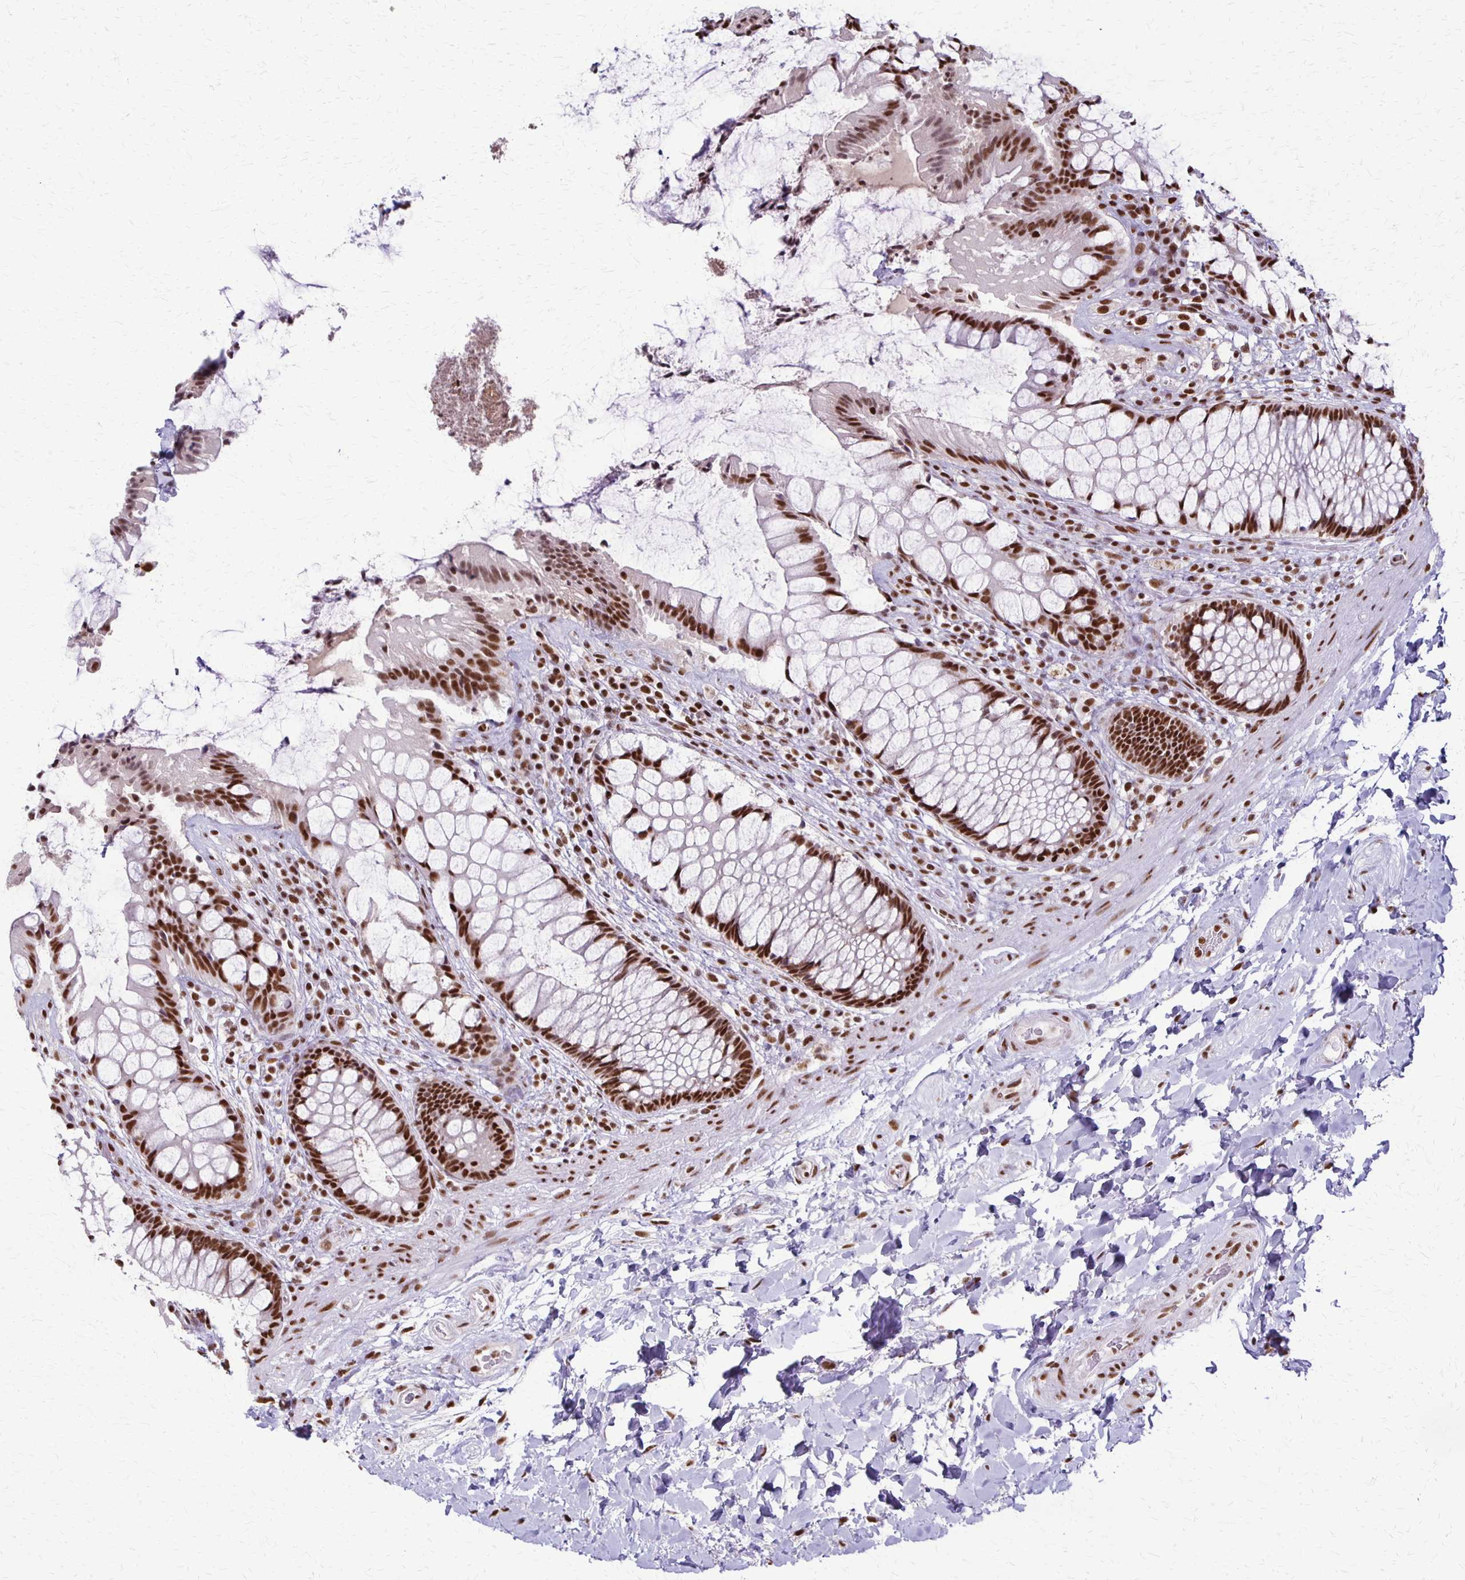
{"staining": {"intensity": "strong", "quantity": ">75%", "location": "nuclear"}, "tissue": "rectum", "cell_type": "Glandular cells", "image_type": "normal", "snomed": [{"axis": "morphology", "description": "Normal tissue, NOS"}, {"axis": "topography", "description": "Rectum"}], "caption": "Immunohistochemistry (IHC) micrograph of unremarkable rectum stained for a protein (brown), which reveals high levels of strong nuclear staining in about >75% of glandular cells.", "gene": "XRCC6", "patient": {"sex": "female", "age": 58}}